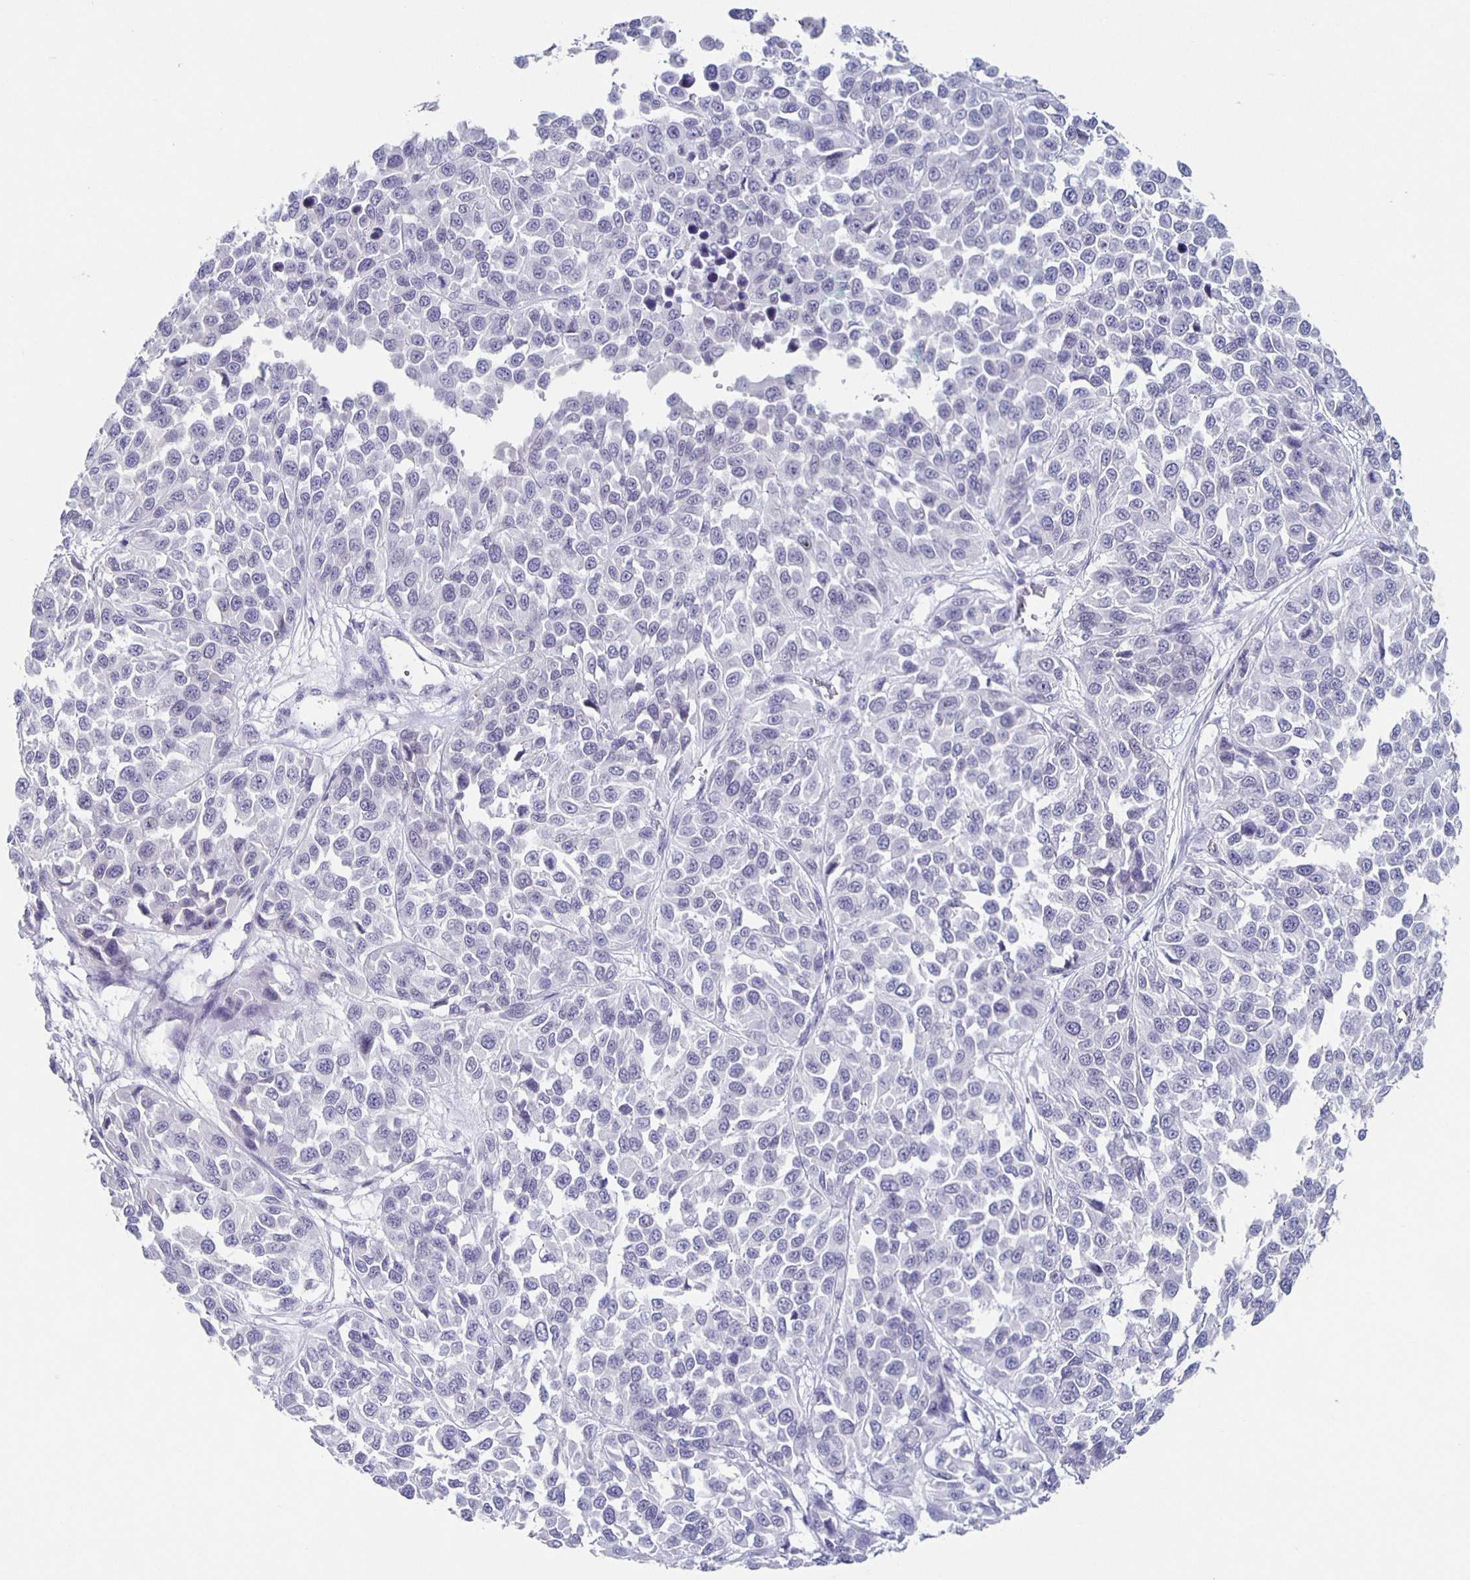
{"staining": {"intensity": "negative", "quantity": "none", "location": "none"}, "tissue": "melanoma", "cell_type": "Tumor cells", "image_type": "cancer", "snomed": [{"axis": "morphology", "description": "Malignant melanoma, NOS"}, {"axis": "topography", "description": "Skin"}], "caption": "Melanoma stained for a protein using immunohistochemistry exhibits no positivity tumor cells.", "gene": "CARNS1", "patient": {"sex": "male", "age": 62}}